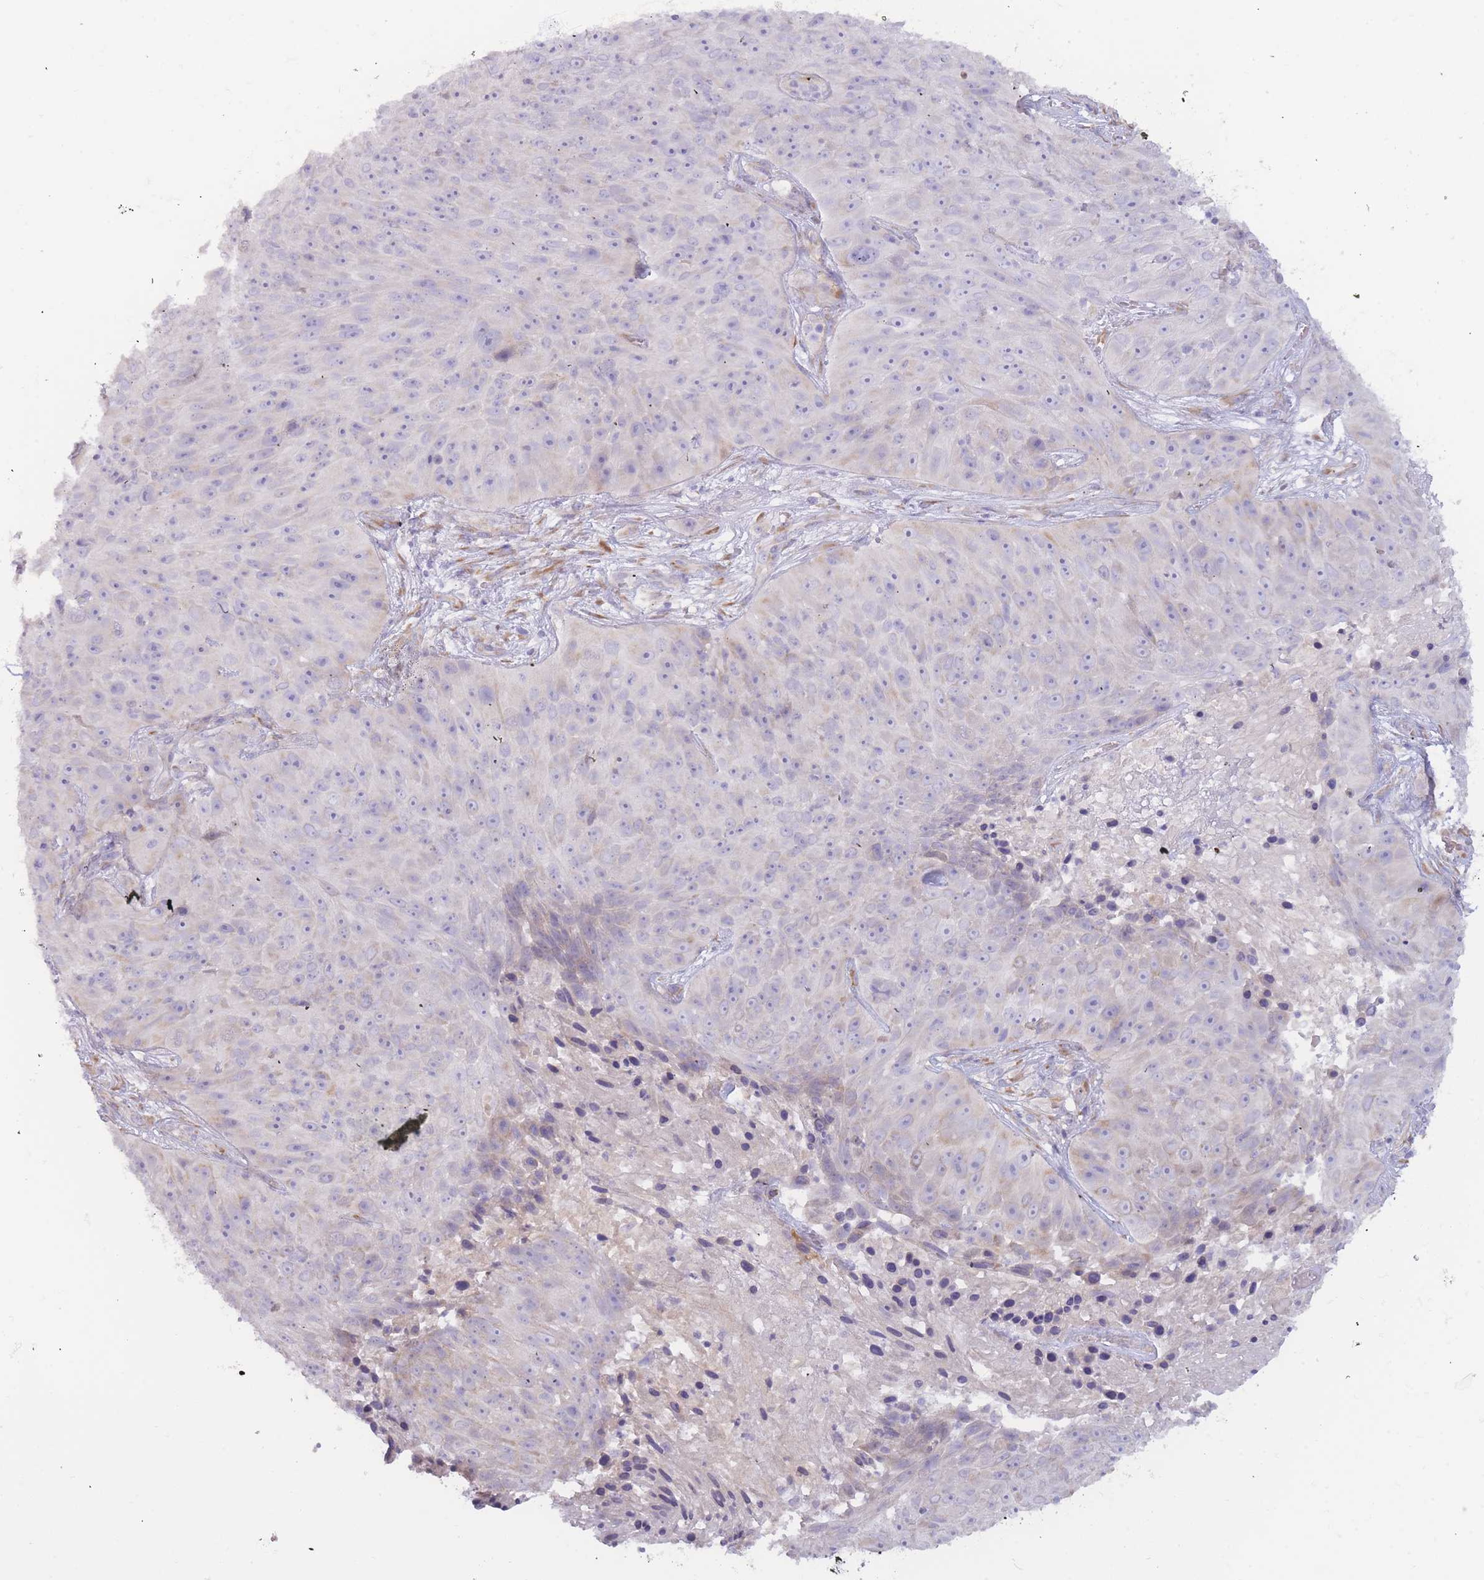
{"staining": {"intensity": "negative", "quantity": "none", "location": "none"}, "tissue": "skin cancer", "cell_type": "Tumor cells", "image_type": "cancer", "snomed": [{"axis": "morphology", "description": "Squamous cell carcinoma, NOS"}, {"axis": "topography", "description": "Skin"}], "caption": "Immunohistochemistry (IHC) of skin cancer demonstrates no expression in tumor cells.", "gene": "SLC35E4", "patient": {"sex": "female", "age": 87}}